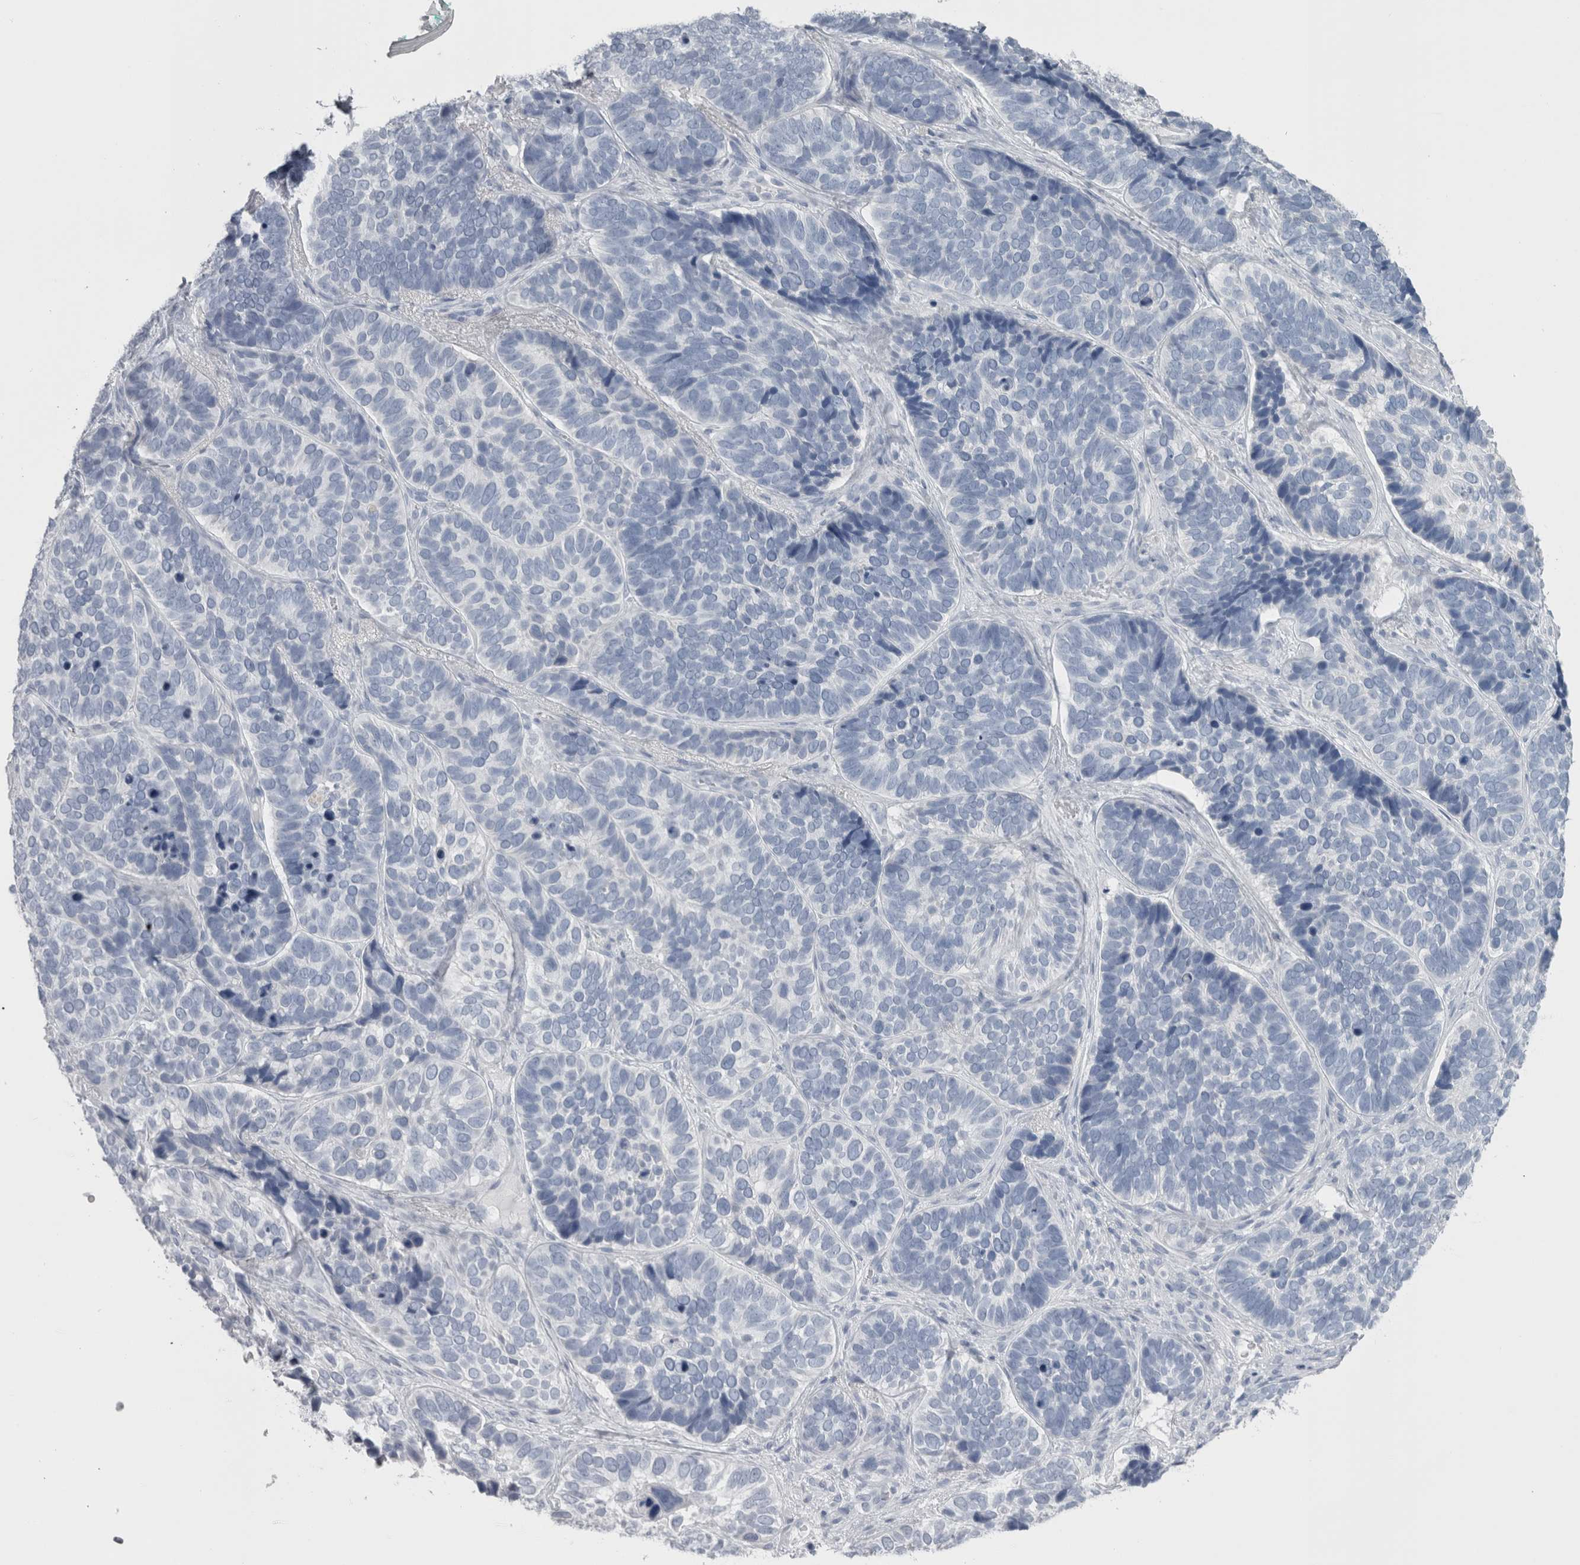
{"staining": {"intensity": "negative", "quantity": "none", "location": "none"}, "tissue": "skin cancer", "cell_type": "Tumor cells", "image_type": "cancer", "snomed": [{"axis": "morphology", "description": "Basal cell carcinoma"}, {"axis": "topography", "description": "Skin"}], "caption": "Immunohistochemical staining of skin cancer (basal cell carcinoma) reveals no significant positivity in tumor cells.", "gene": "MSMB", "patient": {"sex": "male", "age": 62}}